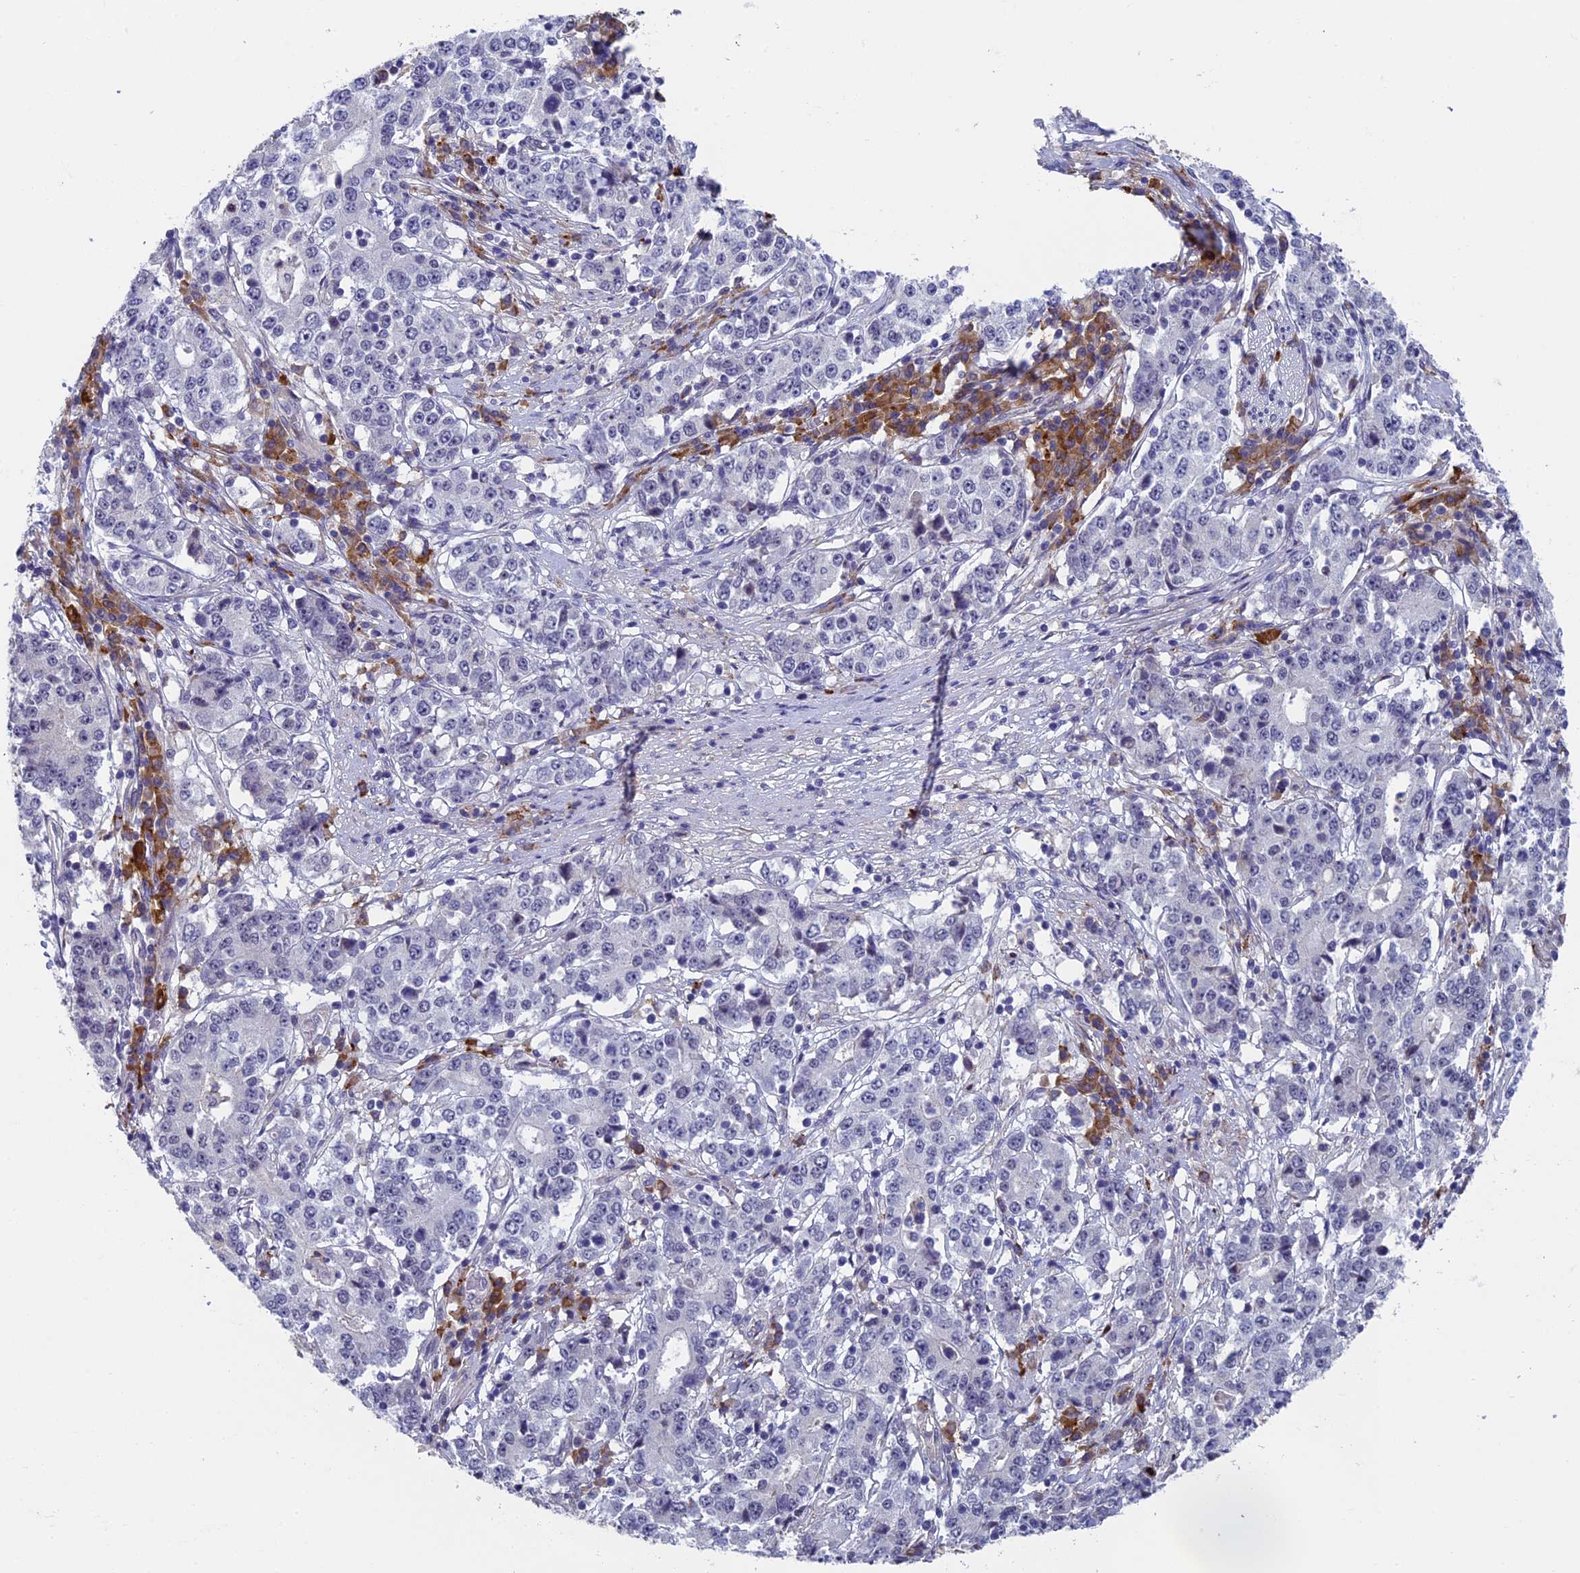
{"staining": {"intensity": "negative", "quantity": "none", "location": "none"}, "tissue": "stomach cancer", "cell_type": "Tumor cells", "image_type": "cancer", "snomed": [{"axis": "morphology", "description": "Adenocarcinoma, NOS"}, {"axis": "topography", "description": "Stomach"}], "caption": "The histopathology image reveals no staining of tumor cells in stomach cancer. The staining is performed using DAB (3,3'-diaminobenzidine) brown chromogen with nuclei counter-stained in using hematoxylin.", "gene": "CNEP1R1", "patient": {"sex": "male", "age": 59}}